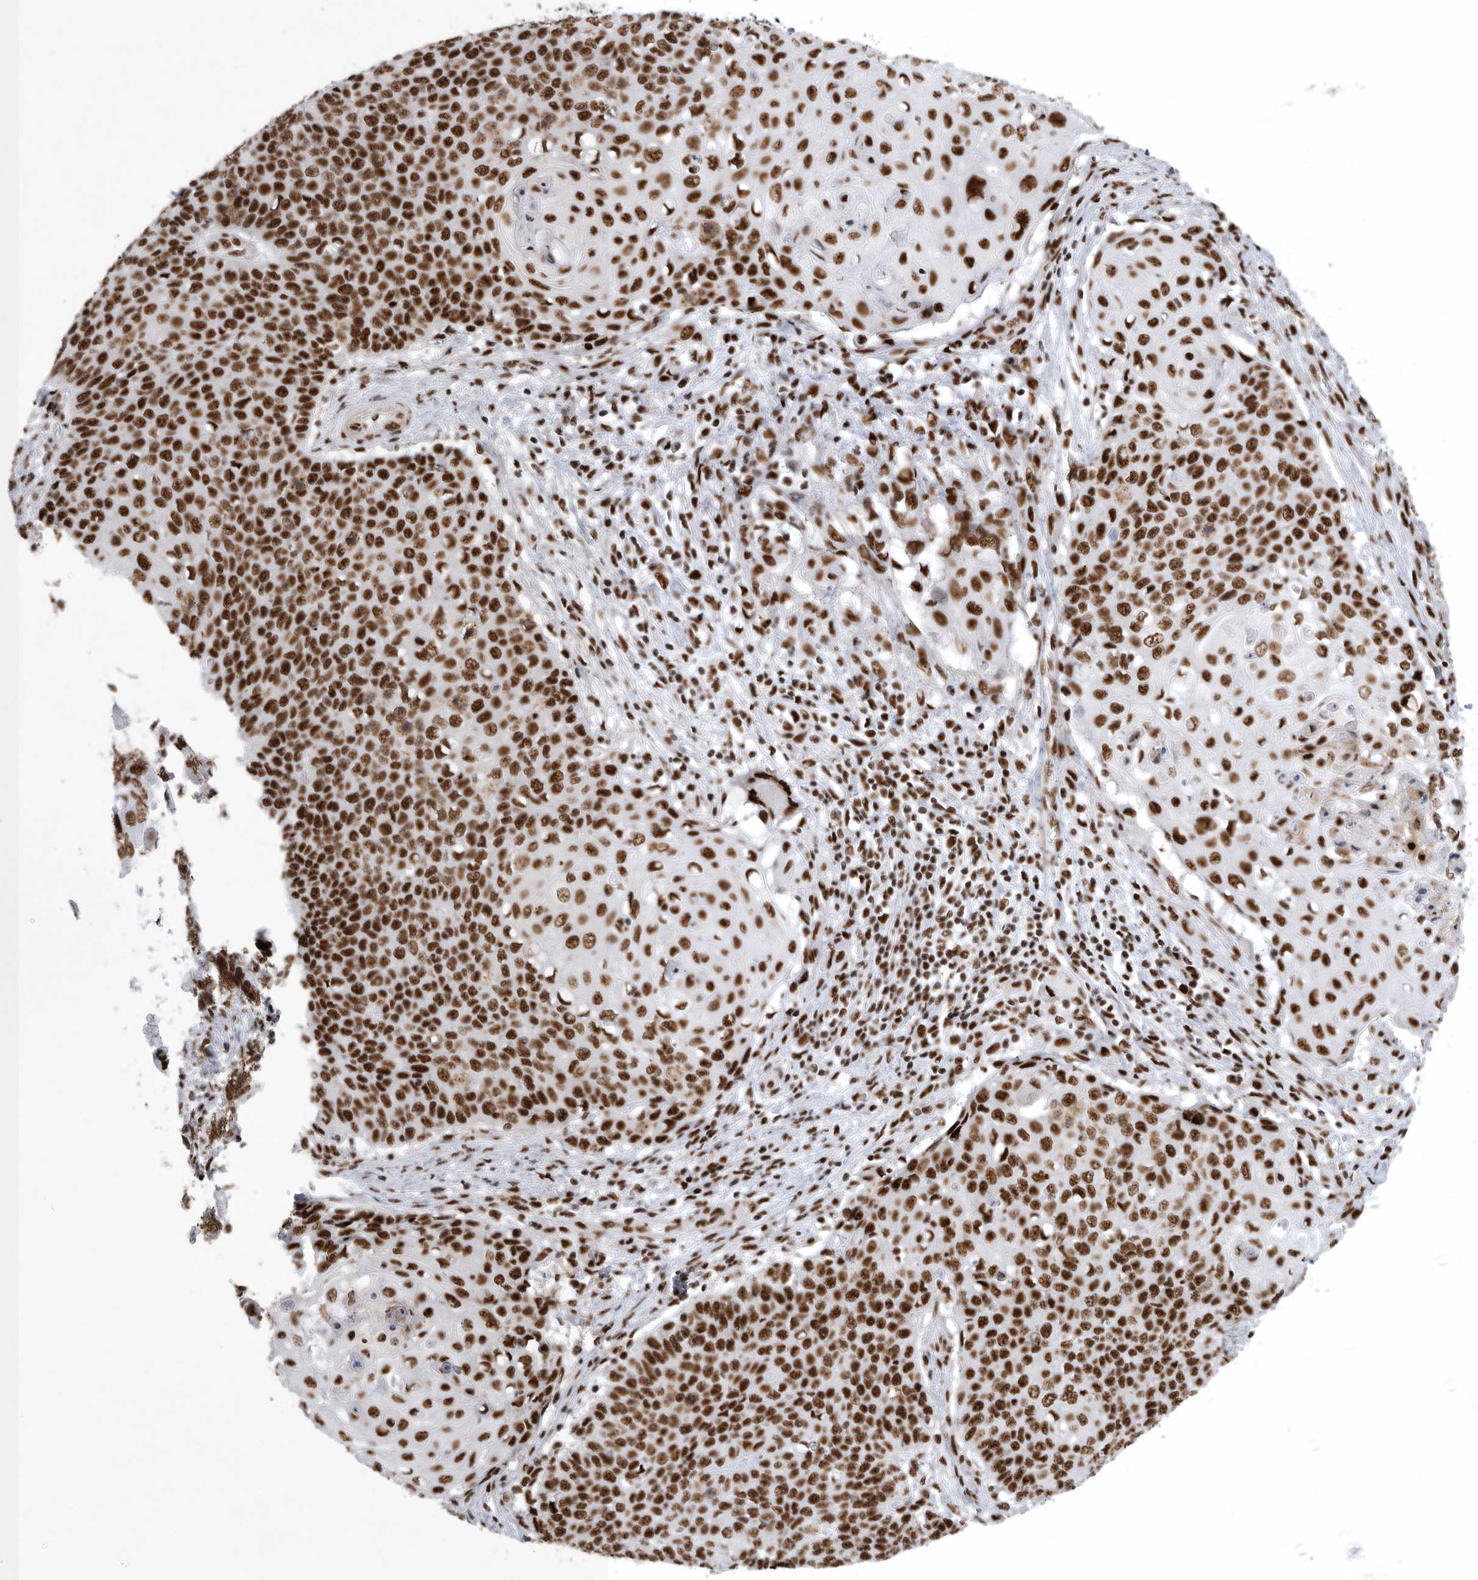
{"staining": {"intensity": "strong", "quantity": ">75%", "location": "nuclear"}, "tissue": "cervical cancer", "cell_type": "Tumor cells", "image_type": "cancer", "snomed": [{"axis": "morphology", "description": "Squamous cell carcinoma, NOS"}, {"axis": "topography", "description": "Cervix"}], "caption": "Cervical squamous cell carcinoma stained for a protein (brown) shows strong nuclear positive positivity in about >75% of tumor cells.", "gene": "BCLAF1", "patient": {"sex": "female", "age": 39}}